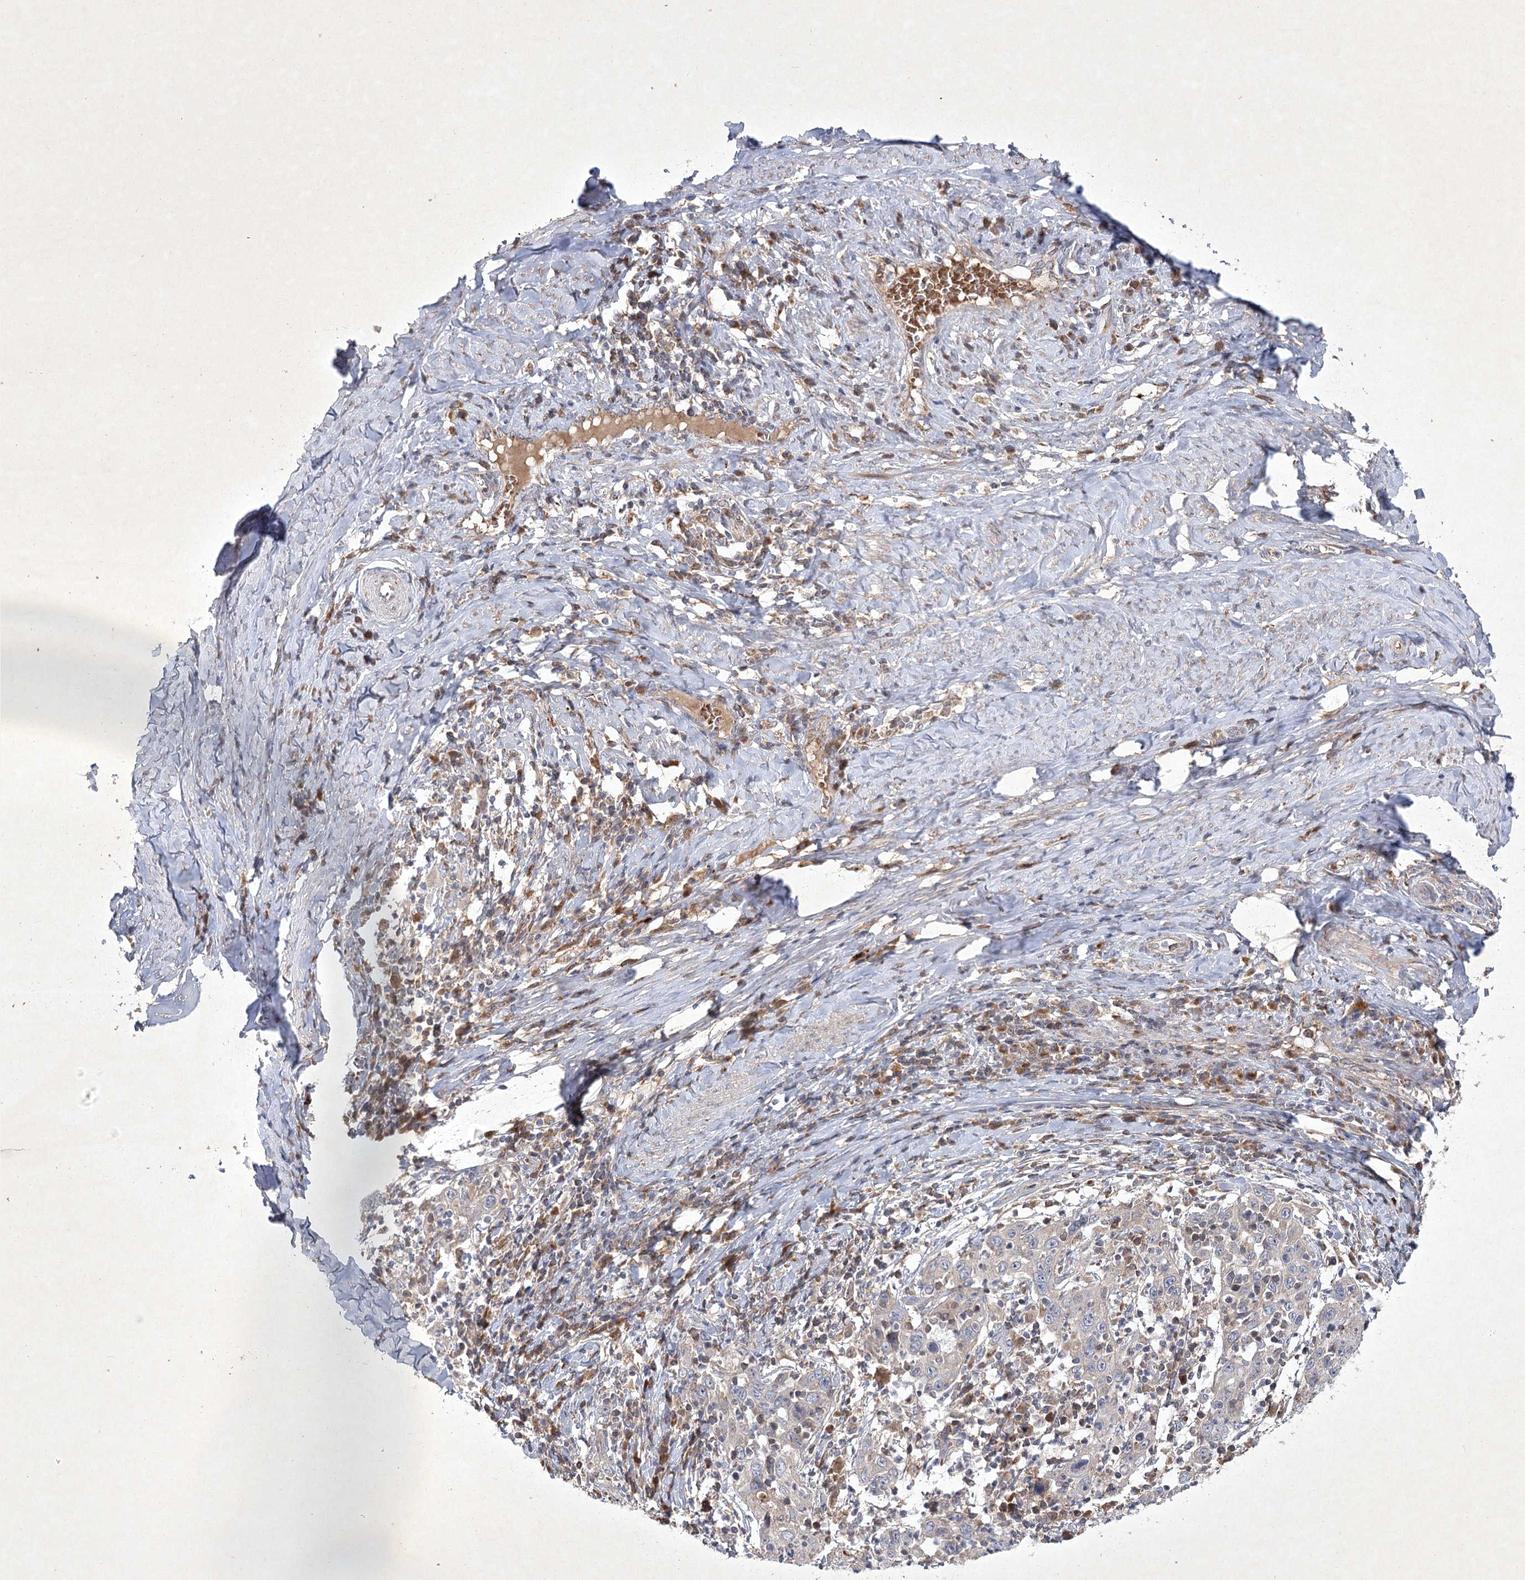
{"staining": {"intensity": "negative", "quantity": "none", "location": "none"}, "tissue": "cervical cancer", "cell_type": "Tumor cells", "image_type": "cancer", "snomed": [{"axis": "morphology", "description": "Squamous cell carcinoma, NOS"}, {"axis": "topography", "description": "Cervix"}], "caption": "An image of human cervical cancer (squamous cell carcinoma) is negative for staining in tumor cells.", "gene": "PYROXD2", "patient": {"sex": "female", "age": 46}}